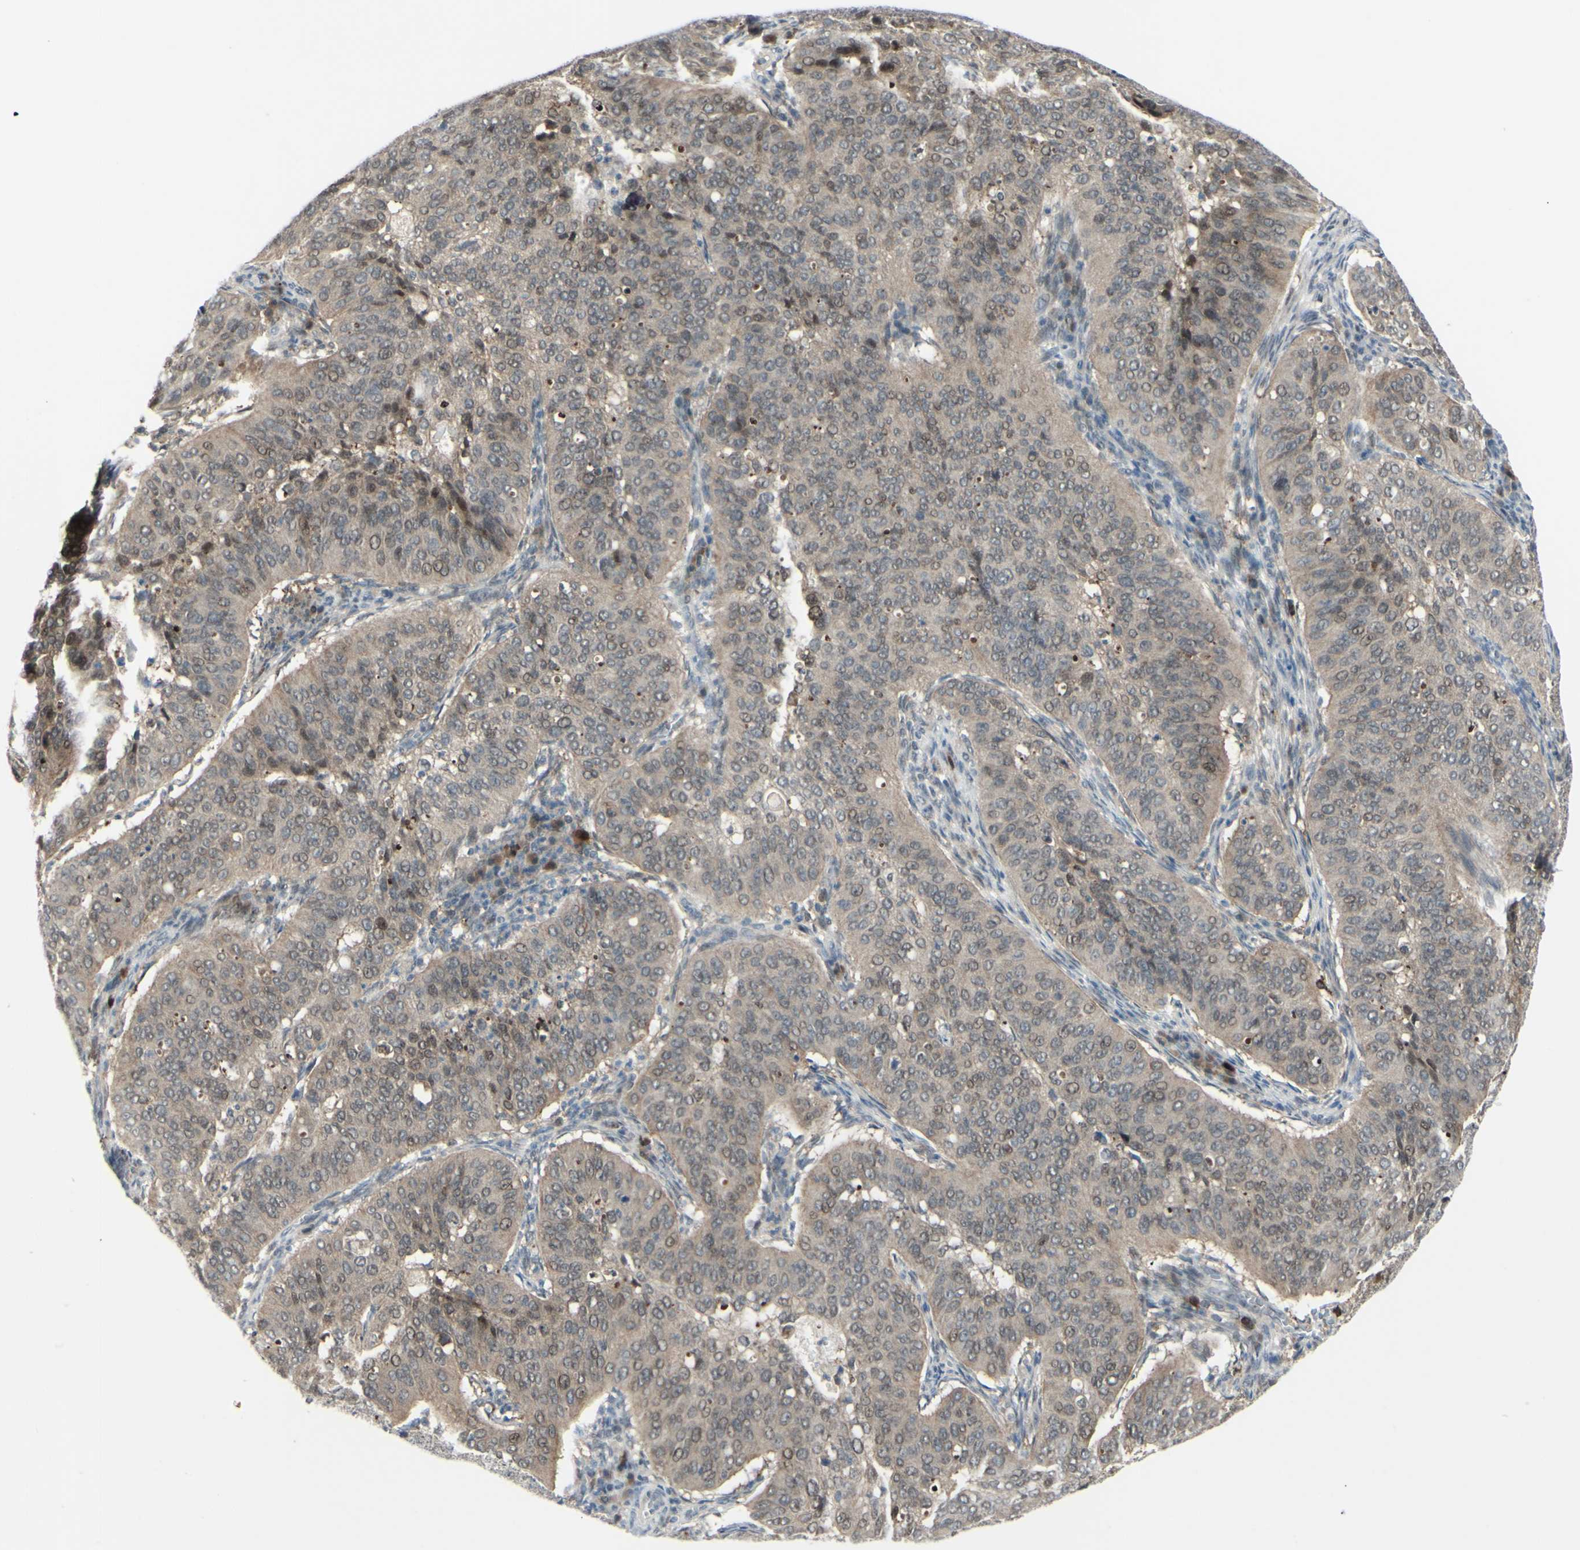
{"staining": {"intensity": "moderate", "quantity": ">75%", "location": "cytoplasmic/membranous"}, "tissue": "cervical cancer", "cell_type": "Tumor cells", "image_type": "cancer", "snomed": [{"axis": "morphology", "description": "Normal tissue, NOS"}, {"axis": "morphology", "description": "Squamous cell carcinoma, NOS"}, {"axis": "topography", "description": "Cervix"}], "caption": "This image displays immunohistochemistry (IHC) staining of human cervical cancer (squamous cell carcinoma), with medium moderate cytoplasmic/membranous expression in approximately >75% of tumor cells.", "gene": "ETNK1", "patient": {"sex": "female", "age": 39}}